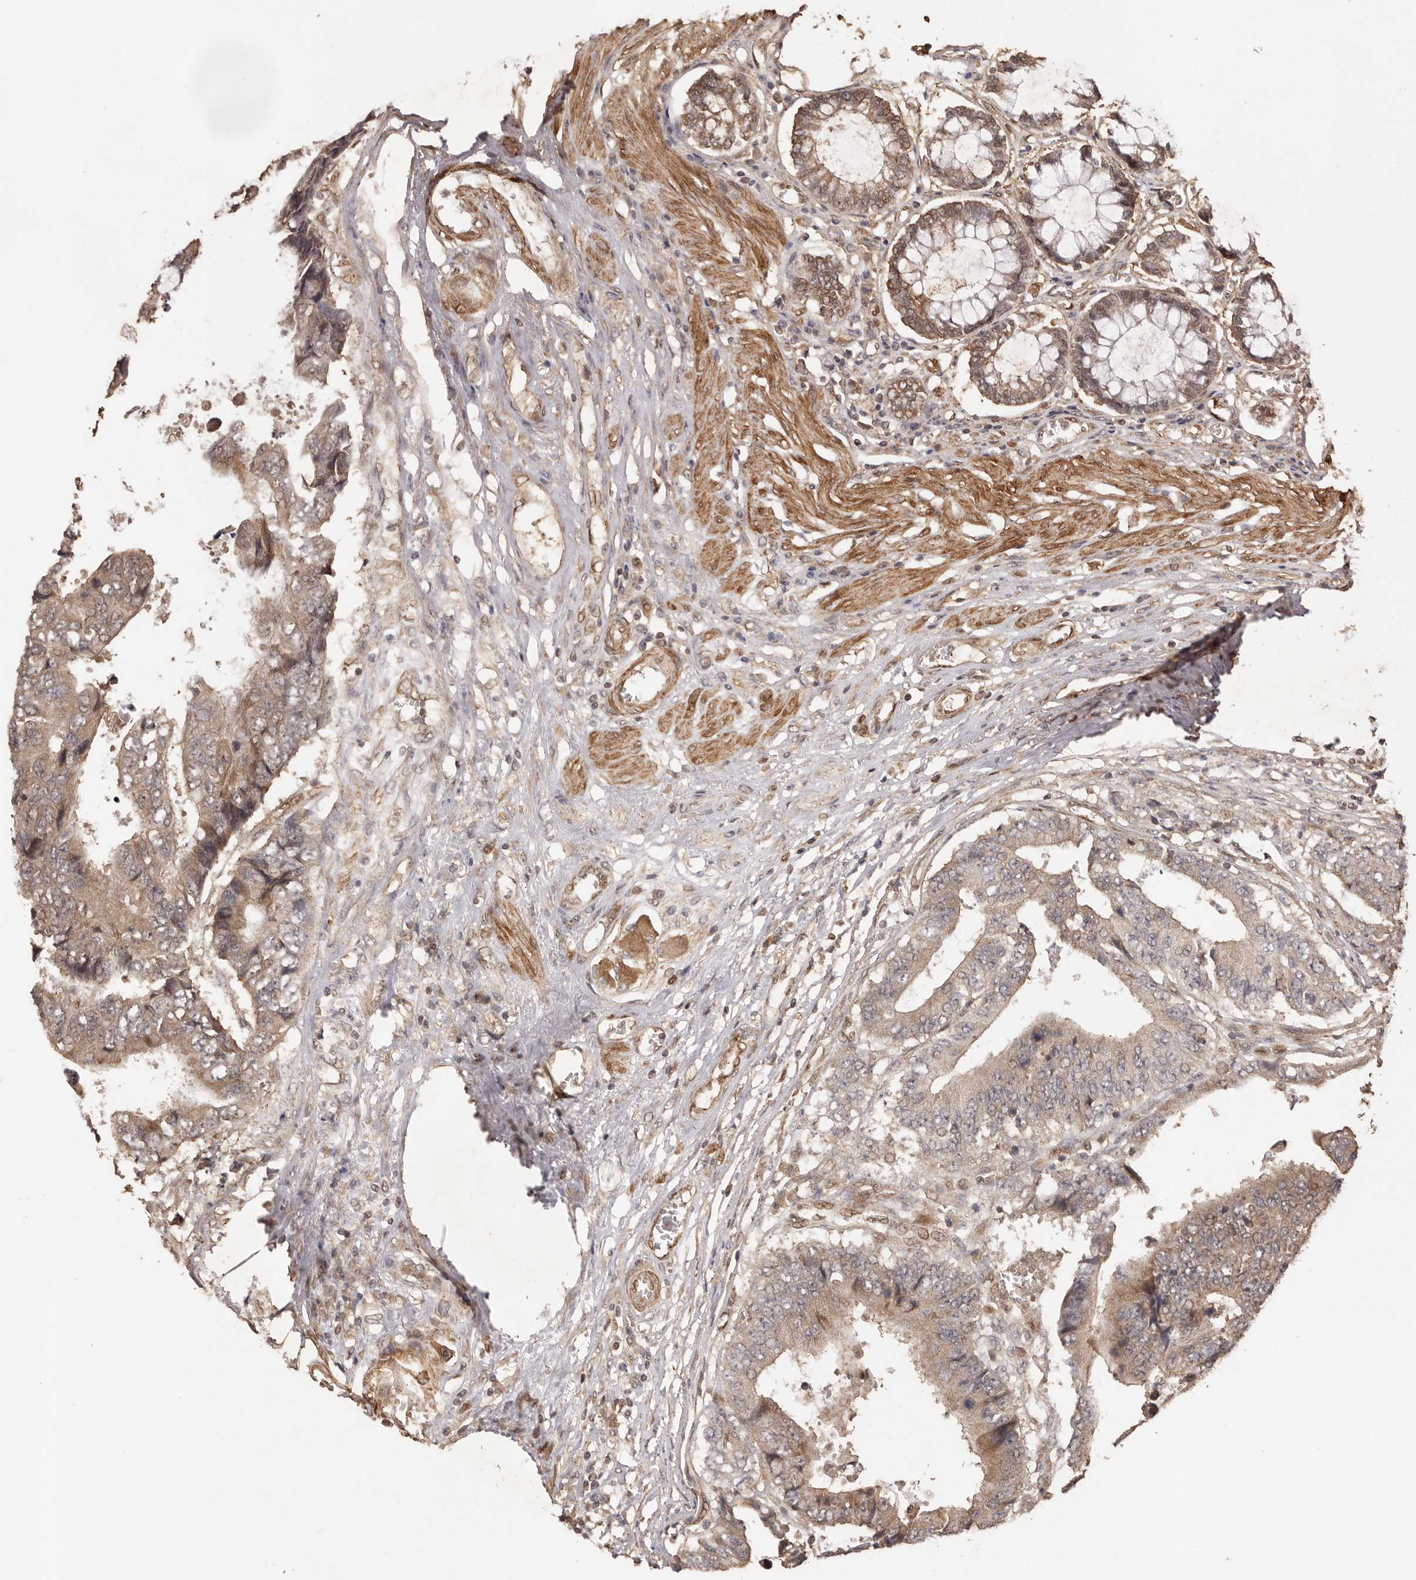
{"staining": {"intensity": "weak", "quantity": ">75%", "location": "cytoplasmic/membranous"}, "tissue": "colorectal cancer", "cell_type": "Tumor cells", "image_type": "cancer", "snomed": [{"axis": "morphology", "description": "Adenocarcinoma, NOS"}, {"axis": "topography", "description": "Rectum"}], "caption": "DAB immunohistochemical staining of human colorectal adenocarcinoma reveals weak cytoplasmic/membranous protein expression in about >75% of tumor cells. Immunohistochemistry stains the protein of interest in brown and the nuclei are stained blue.", "gene": "UBR2", "patient": {"sex": "male", "age": 84}}